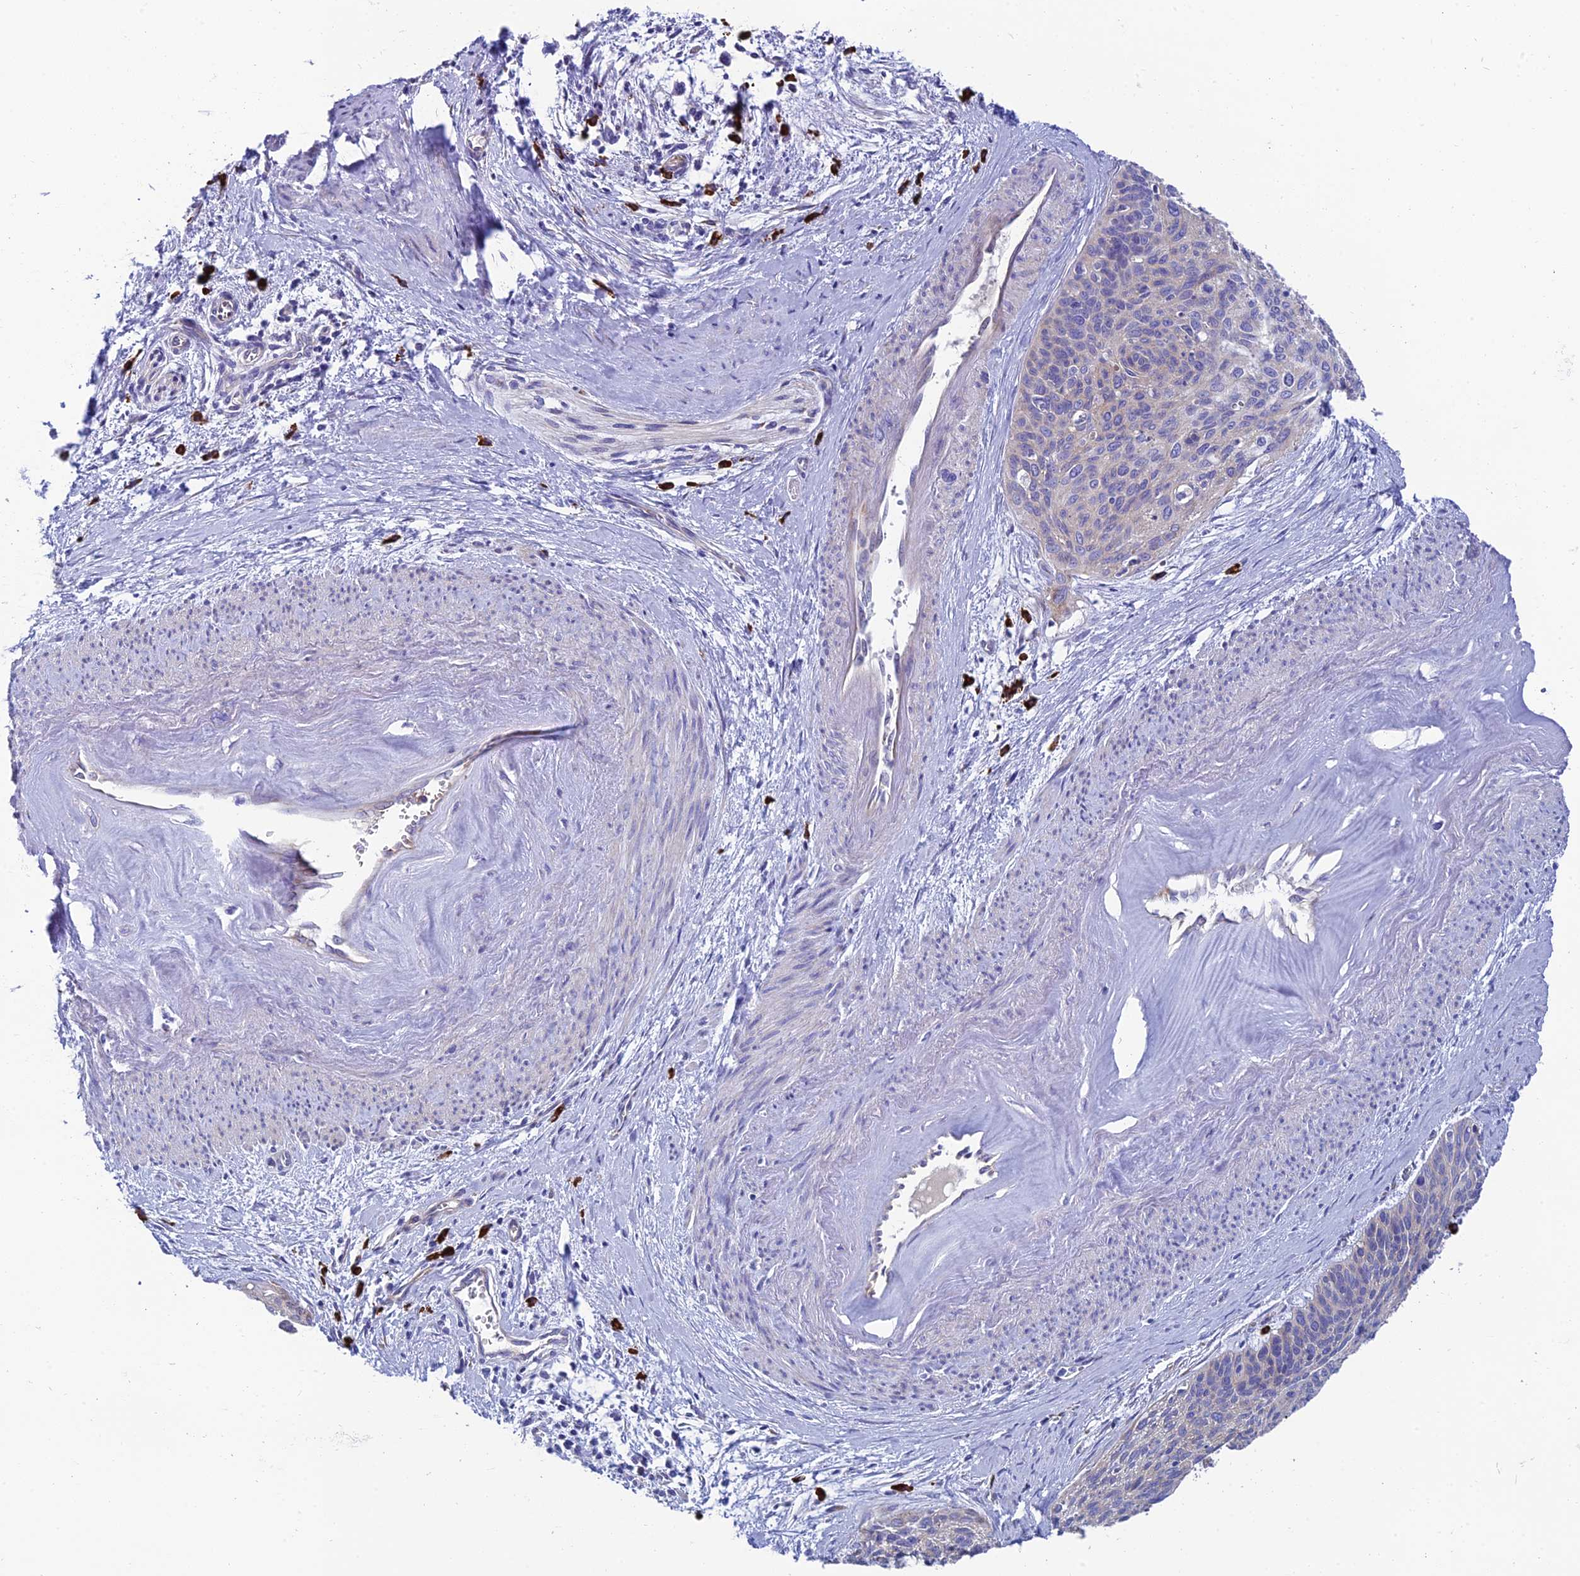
{"staining": {"intensity": "weak", "quantity": "<25%", "location": "cytoplasmic/membranous"}, "tissue": "cervical cancer", "cell_type": "Tumor cells", "image_type": "cancer", "snomed": [{"axis": "morphology", "description": "Squamous cell carcinoma, NOS"}, {"axis": "topography", "description": "Cervix"}], "caption": "High power microscopy image of an IHC histopathology image of cervical cancer, revealing no significant expression in tumor cells.", "gene": "MACIR", "patient": {"sex": "female", "age": 55}}